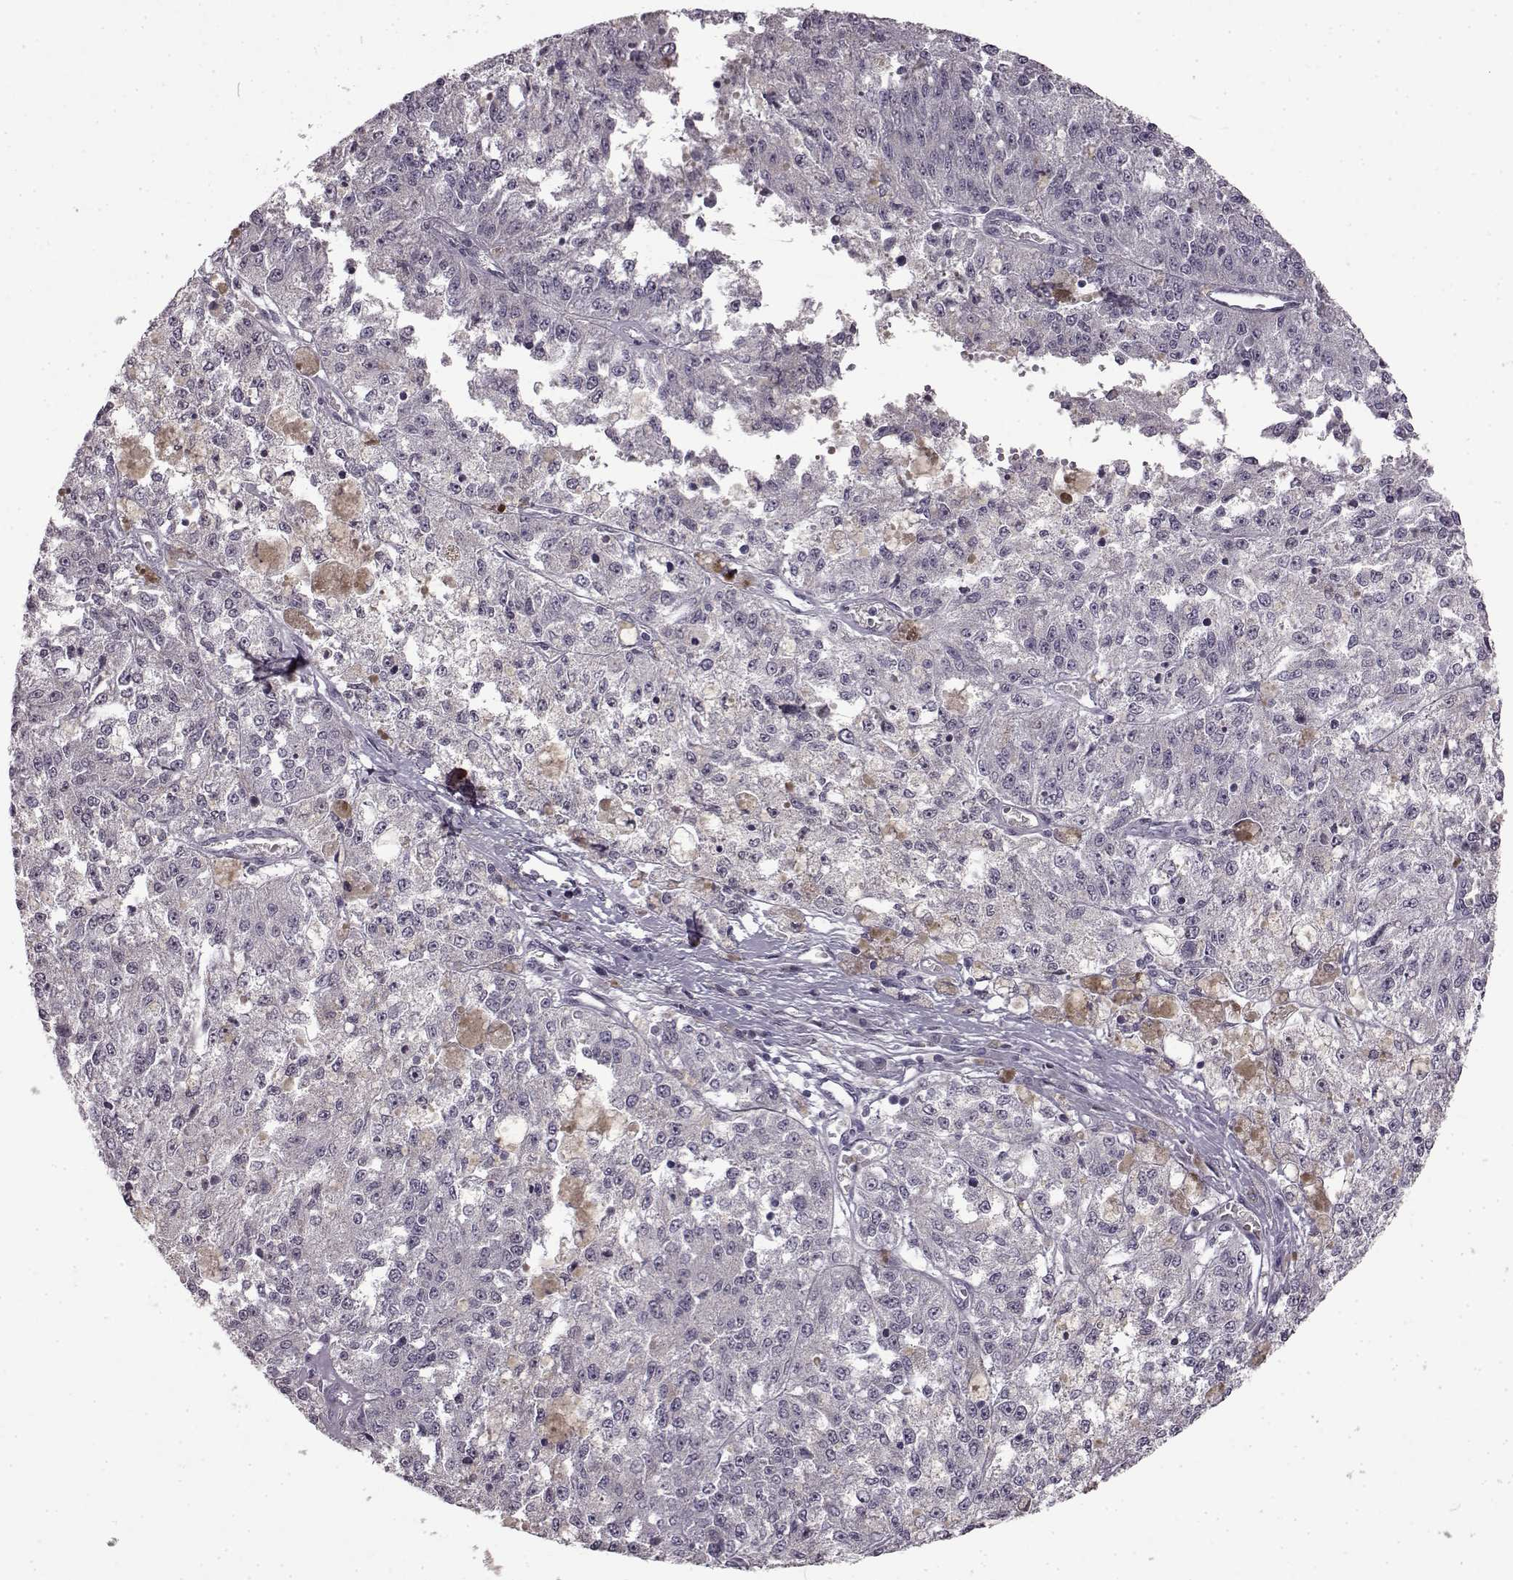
{"staining": {"intensity": "negative", "quantity": "none", "location": "none"}, "tissue": "melanoma", "cell_type": "Tumor cells", "image_type": "cancer", "snomed": [{"axis": "morphology", "description": "Malignant melanoma, Metastatic site"}, {"axis": "topography", "description": "Lymph node"}], "caption": "Human melanoma stained for a protein using immunohistochemistry (IHC) displays no staining in tumor cells.", "gene": "LHB", "patient": {"sex": "female", "age": 64}}